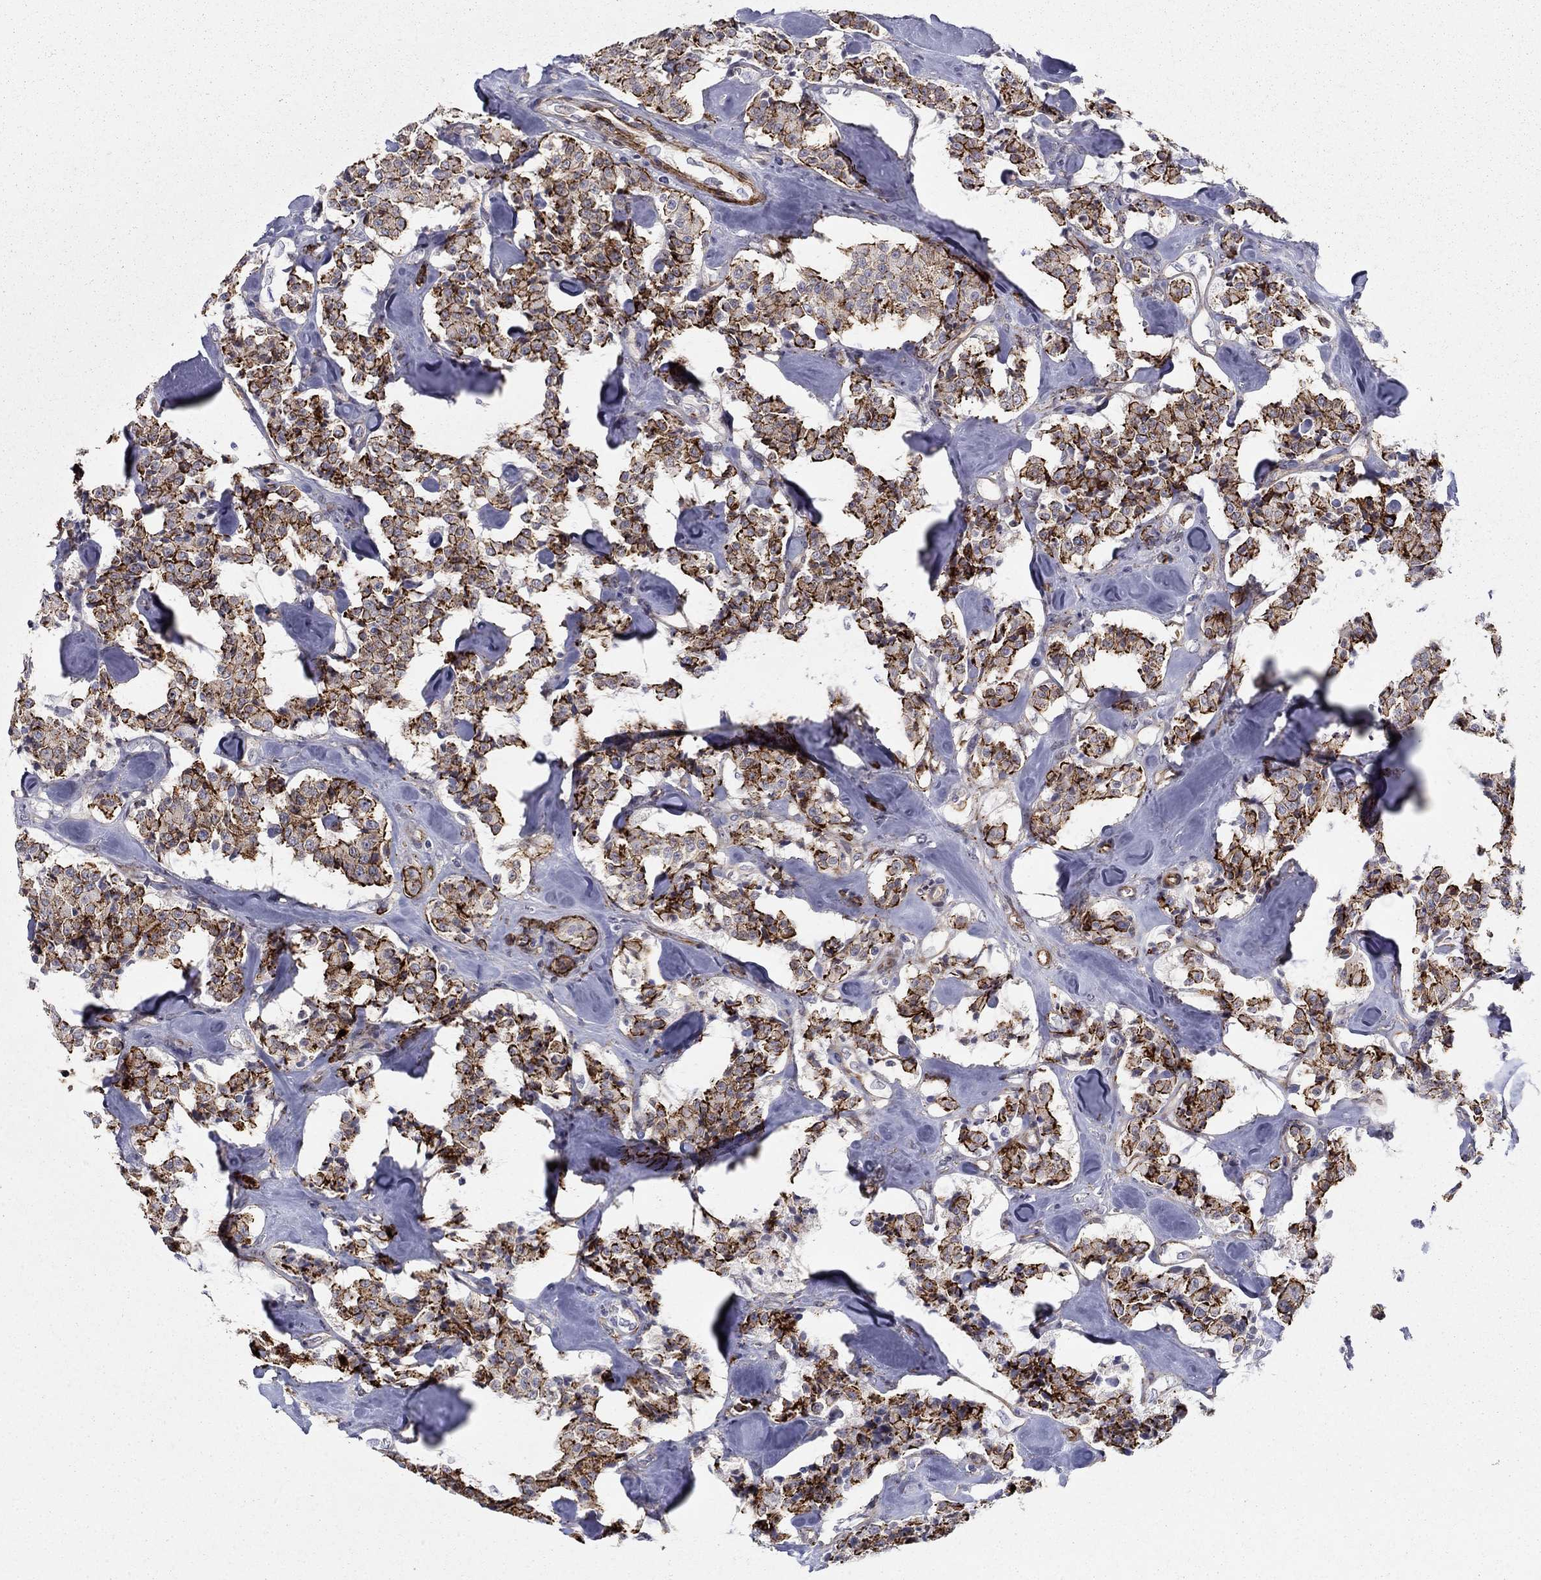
{"staining": {"intensity": "strong", "quantity": ">75%", "location": "cytoplasmic/membranous"}, "tissue": "carcinoid", "cell_type": "Tumor cells", "image_type": "cancer", "snomed": [{"axis": "morphology", "description": "Carcinoid, malignant, NOS"}, {"axis": "topography", "description": "Pancreas"}], "caption": "An image of carcinoid stained for a protein displays strong cytoplasmic/membranous brown staining in tumor cells. (Stains: DAB (3,3'-diaminobenzidine) in brown, nuclei in blue, Microscopy: brightfield microscopy at high magnification).", "gene": "KRBA1", "patient": {"sex": "male", "age": 41}}